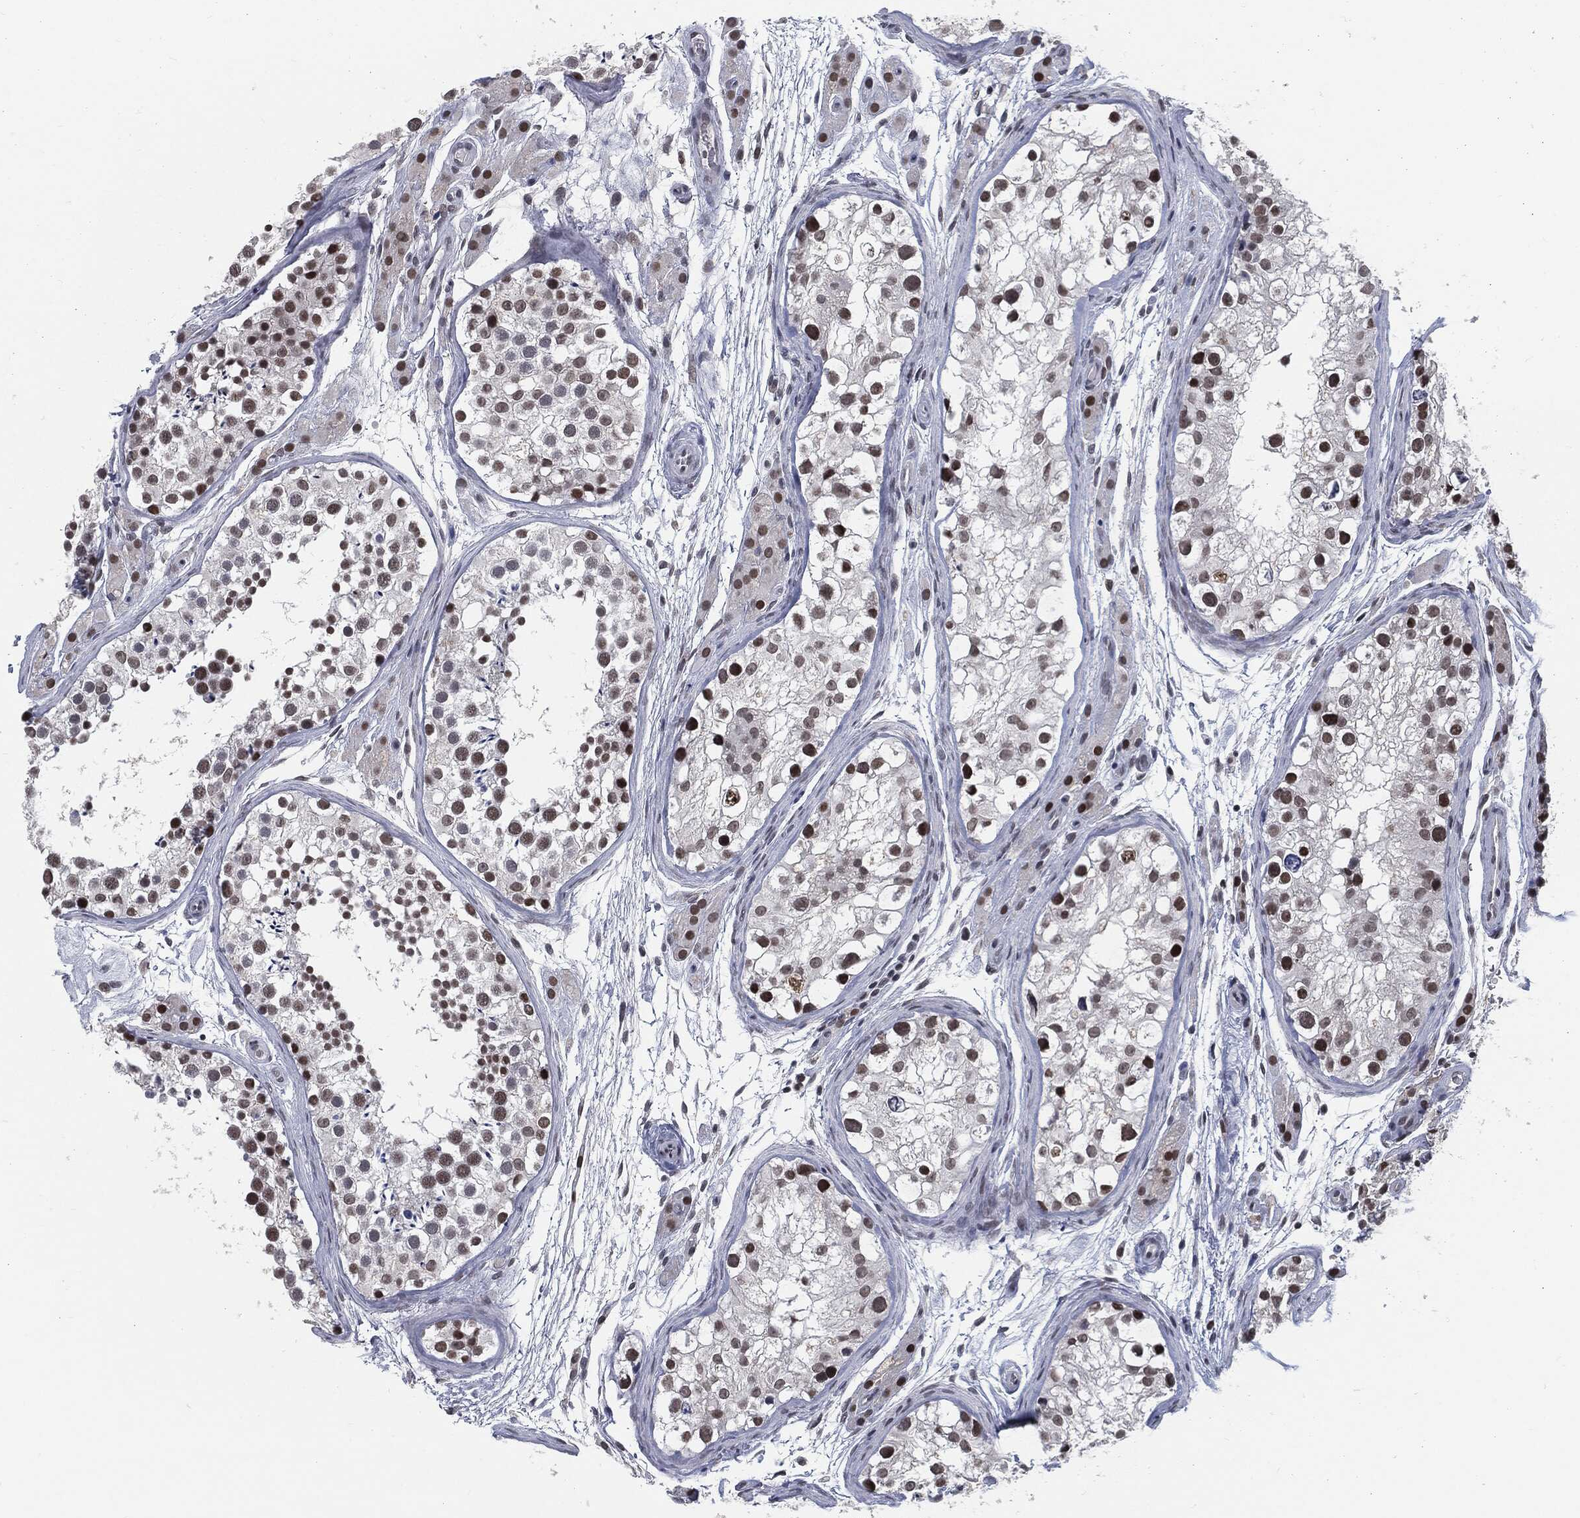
{"staining": {"intensity": "strong", "quantity": "<25%", "location": "nuclear"}, "tissue": "testis", "cell_type": "Cells in seminiferous ducts", "image_type": "normal", "snomed": [{"axis": "morphology", "description": "Normal tissue, NOS"}, {"axis": "topography", "description": "Testis"}], "caption": "A brown stain labels strong nuclear expression of a protein in cells in seminiferous ducts of normal human testis. (Stains: DAB in brown, nuclei in blue, Microscopy: brightfield microscopy at high magnification).", "gene": "ANXA1", "patient": {"sex": "male", "age": 31}}